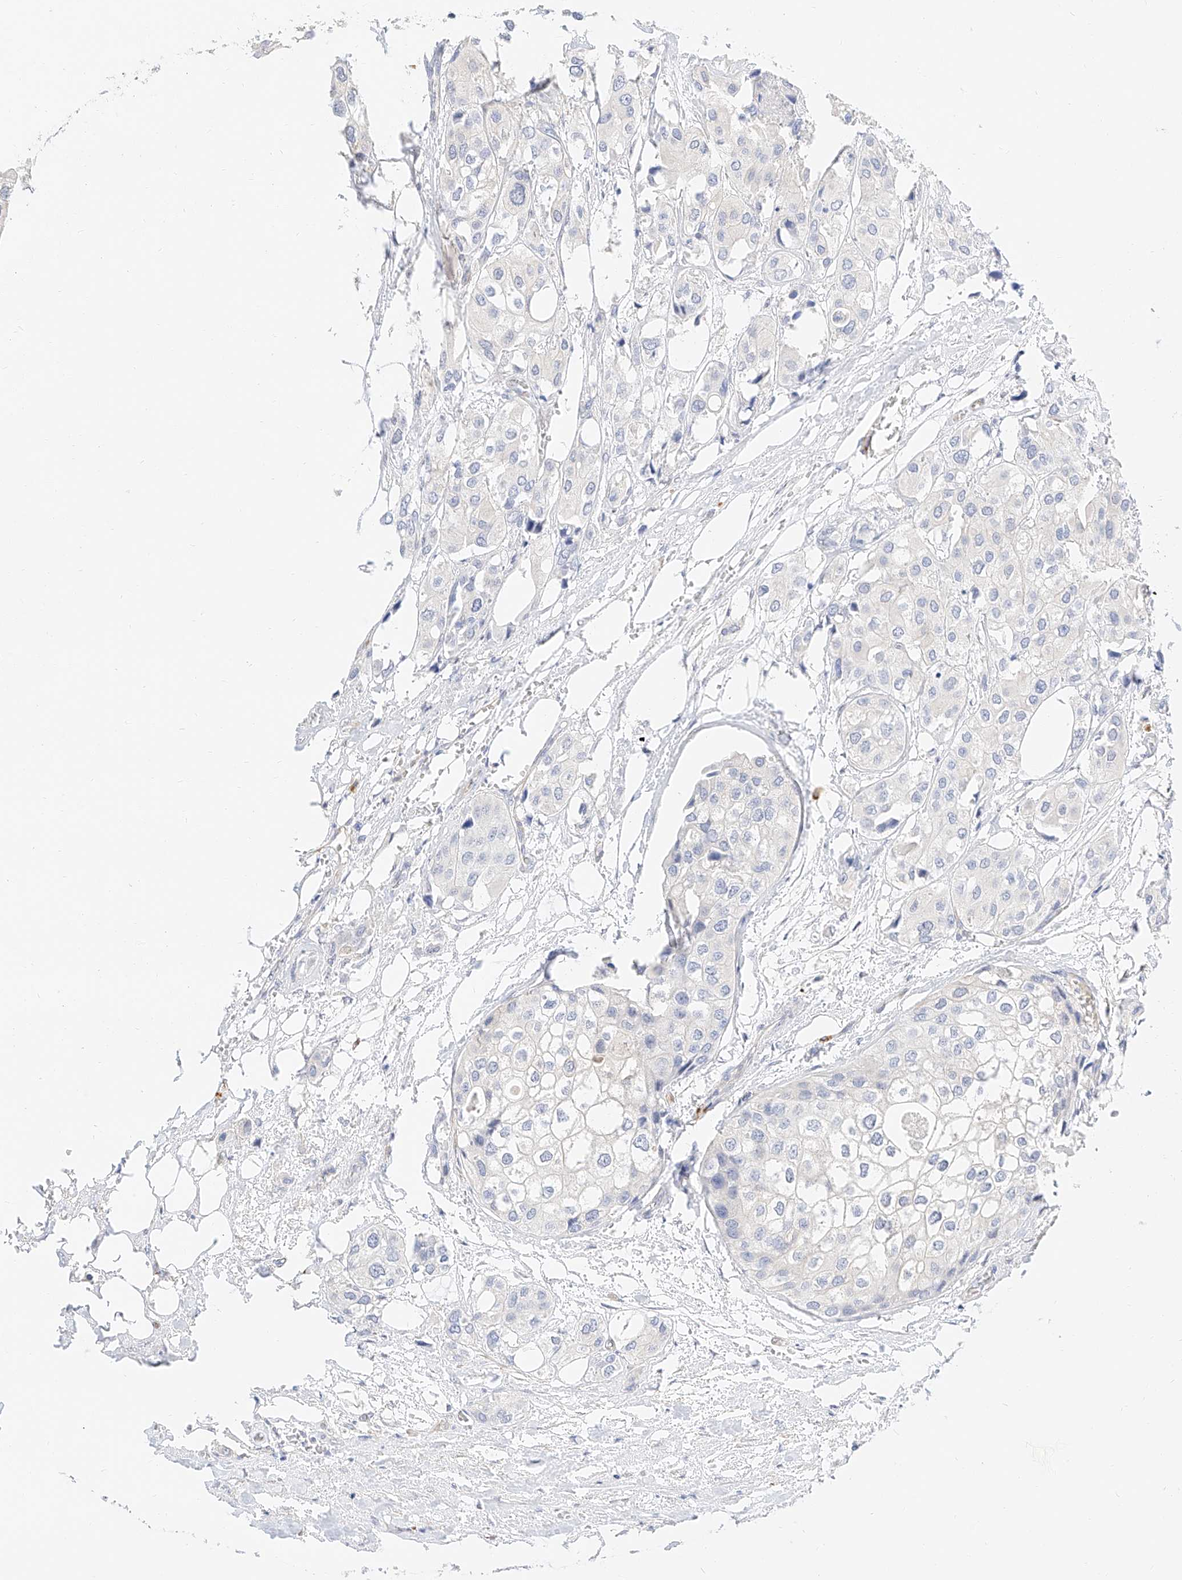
{"staining": {"intensity": "negative", "quantity": "none", "location": "none"}, "tissue": "urothelial cancer", "cell_type": "Tumor cells", "image_type": "cancer", "snomed": [{"axis": "morphology", "description": "Urothelial carcinoma, High grade"}, {"axis": "topography", "description": "Urinary bladder"}], "caption": "The immunohistochemistry (IHC) micrograph has no significant positivity in tumor cells of urothelial cancer tissue. (Immunohistochemistry, brightfield microscopy, high magnification).", "gene": "CDCP2", "patient": {"sex": "male", "age": 64}}